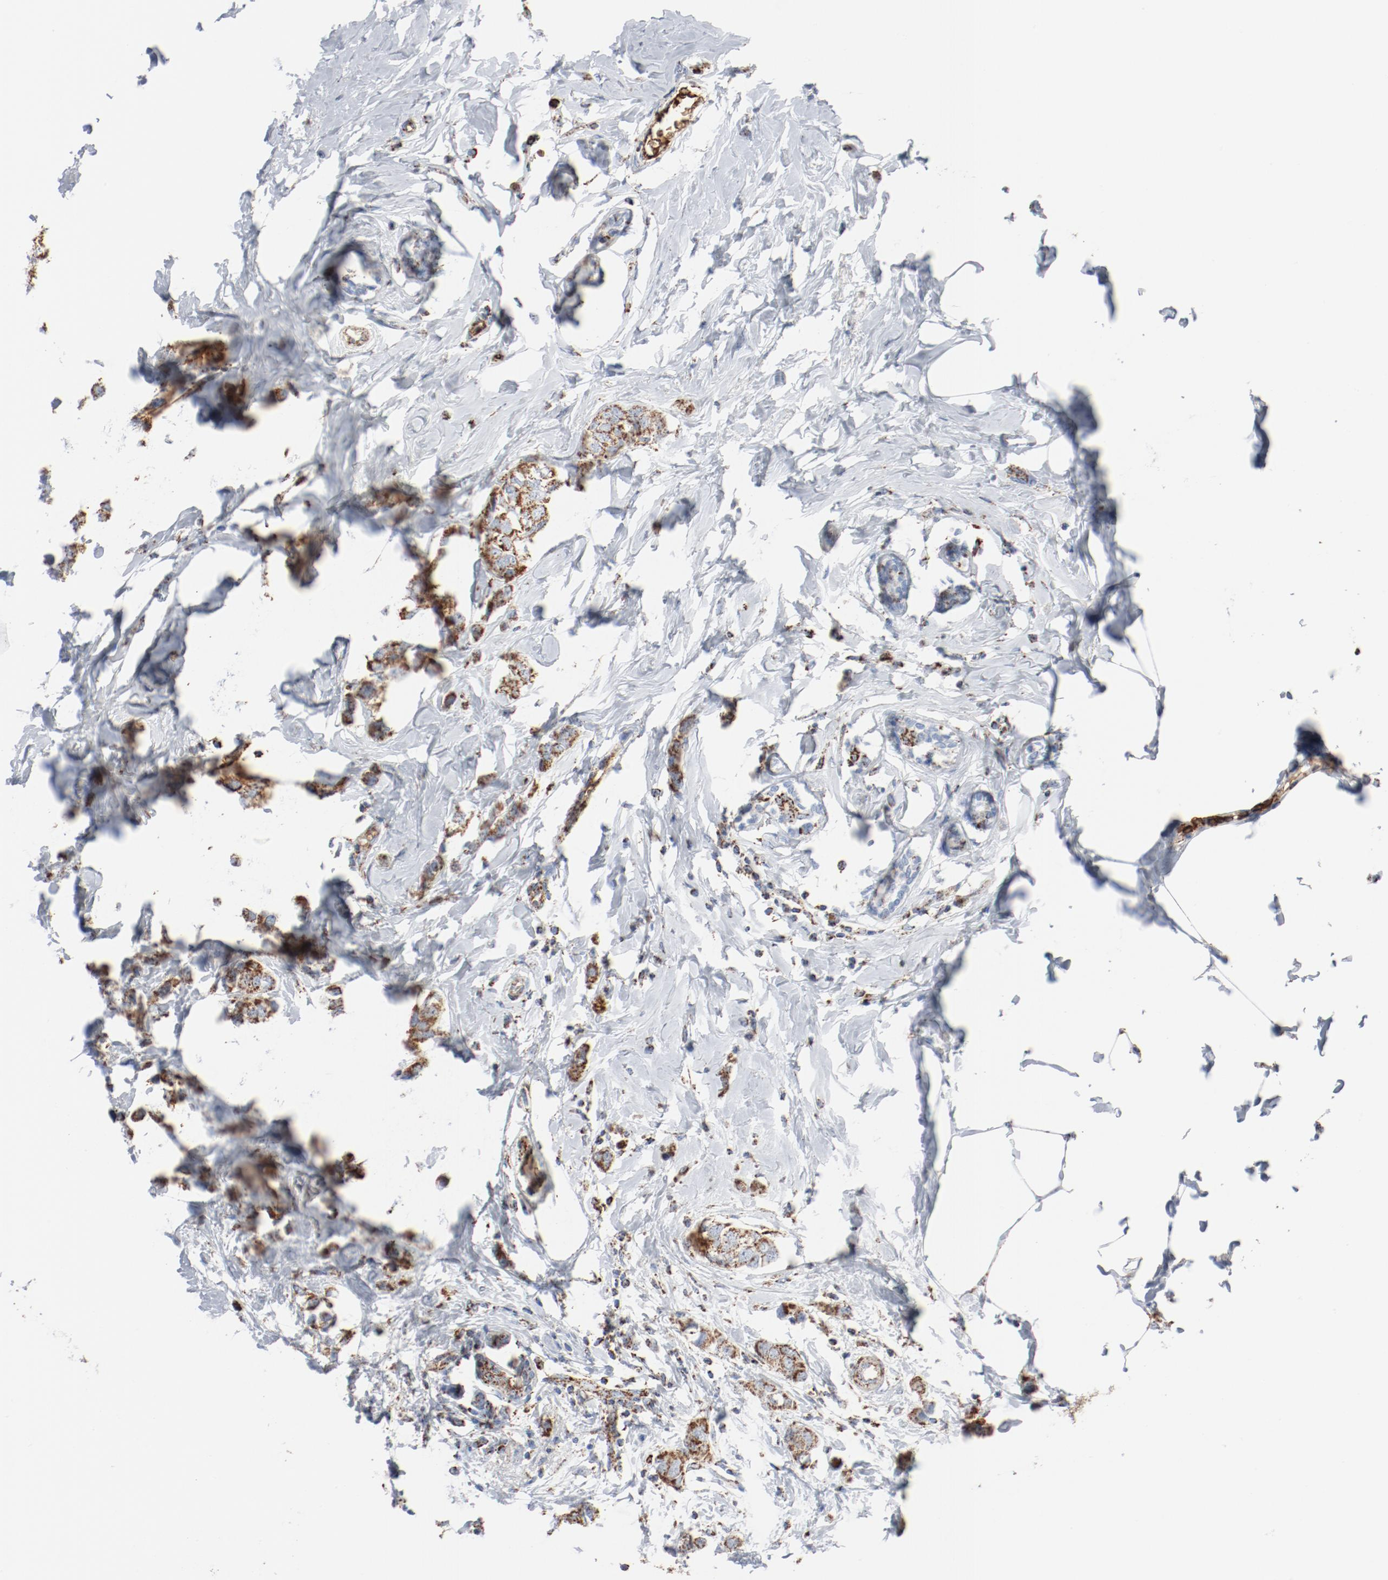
{"staining": {"intensity": "strong", "quantity": ">75%", "location": "cytoplasmic/membranous"}, "tissue": "breast cancer", "cell_type": "Tumor cells", "image_type": "cancer", "snomed": [{"axis": "morphology", "description": "Normal tissue, NOS"}, {"axis": "morphology", "description": "Duct carcinoma"}, {"axis": "topography", "description": "Breast"}], "caption": "DAB (3,3'-diaminobenzidine) immunohistochemical staining of human breast cancer (invasive ductal carcinoma) displays strong cytoplasmic/membranous protein positivity in approximately >75% of tumor cells.", "gene": "NDUFB8", "patient": {"sex": "female", "age": 50}}